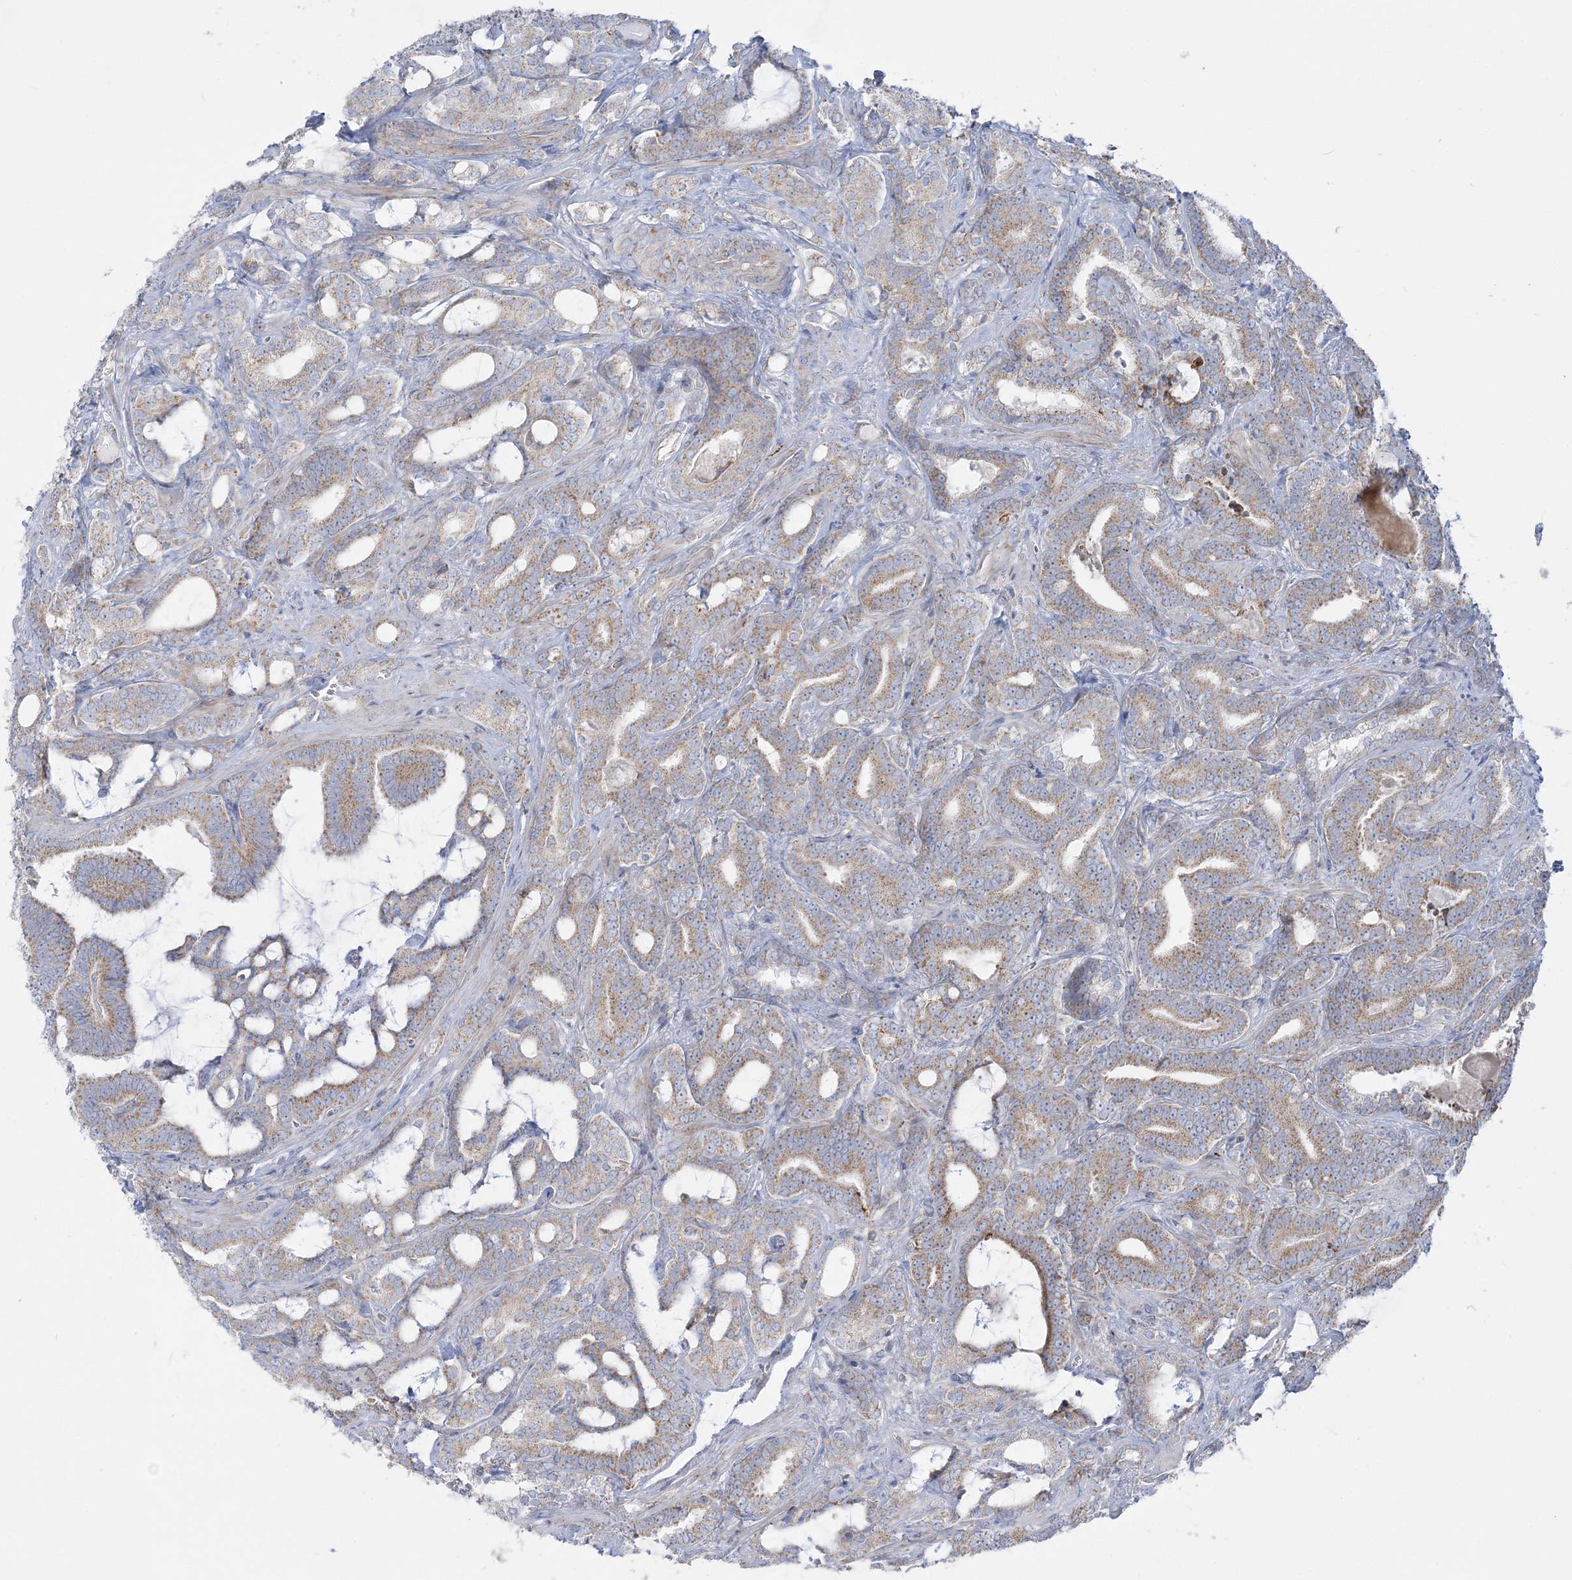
{"staining": {"intensity": "moderate", "quantity": "25%-75%", "location": "cytoplasmic/membranous"}, "tissue": "prostate cancer", "cell_type": "Tumor cells", "image_type": "cancer", "snomed": [{"axis": "morphology", "description": "Adenocarcinoma, High grade"}, {"axis": "topography", "description": "Prostate and seminal vesicle, NOS"}], "caption": "A micrograph of prostate cancer stained for a protein demonstrates moderate cytoplasmic/membranous brown staining in tumor cells. (DAB (3,3'-diaminobenzidine) IHC, brown staining for protein, blue staining for nuclei).", "gene": "TBC1D14", "patient": {"sex": "male", "age": 67}}